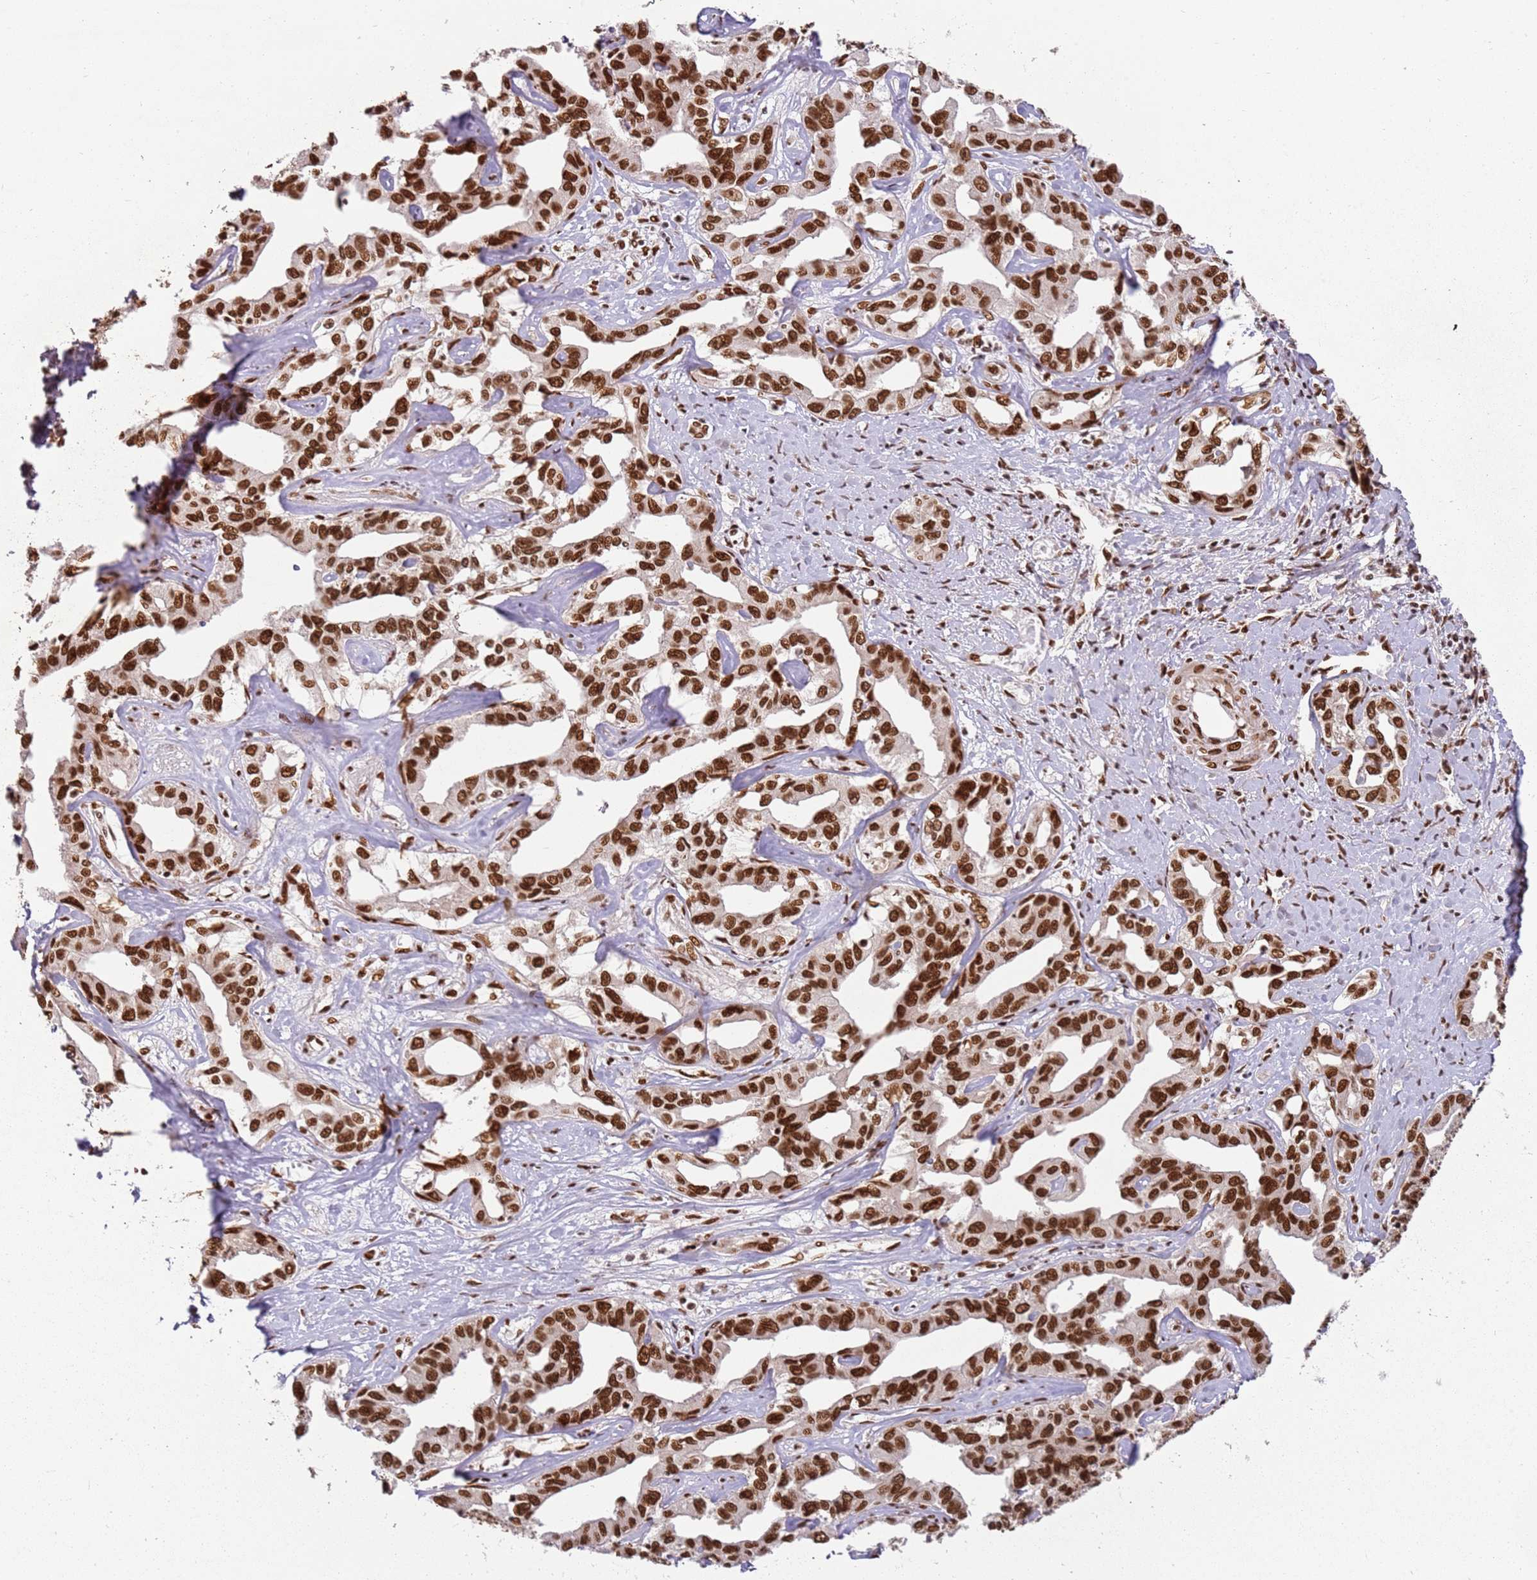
{"staining": {"intensity": "strong", "quantity": ">75%", "location": "nuclear"}, "tissue": "liver cancer", "cell_type": "Tumor cells", "image_type": "cancer", "snomed": [{"axis": "morphology", "description": "Cholangiocarcinoma"}, {"axis": "topography", "description": "Liver"}], "caption": "Cholangiocarcinoma (liver) tissue reveals strong nuclear staining in about >75% of tumor cells, visualized by immunohistochemistry.", "gene": "TENT4A", "patient": {"sex": "male", "age": 59}}